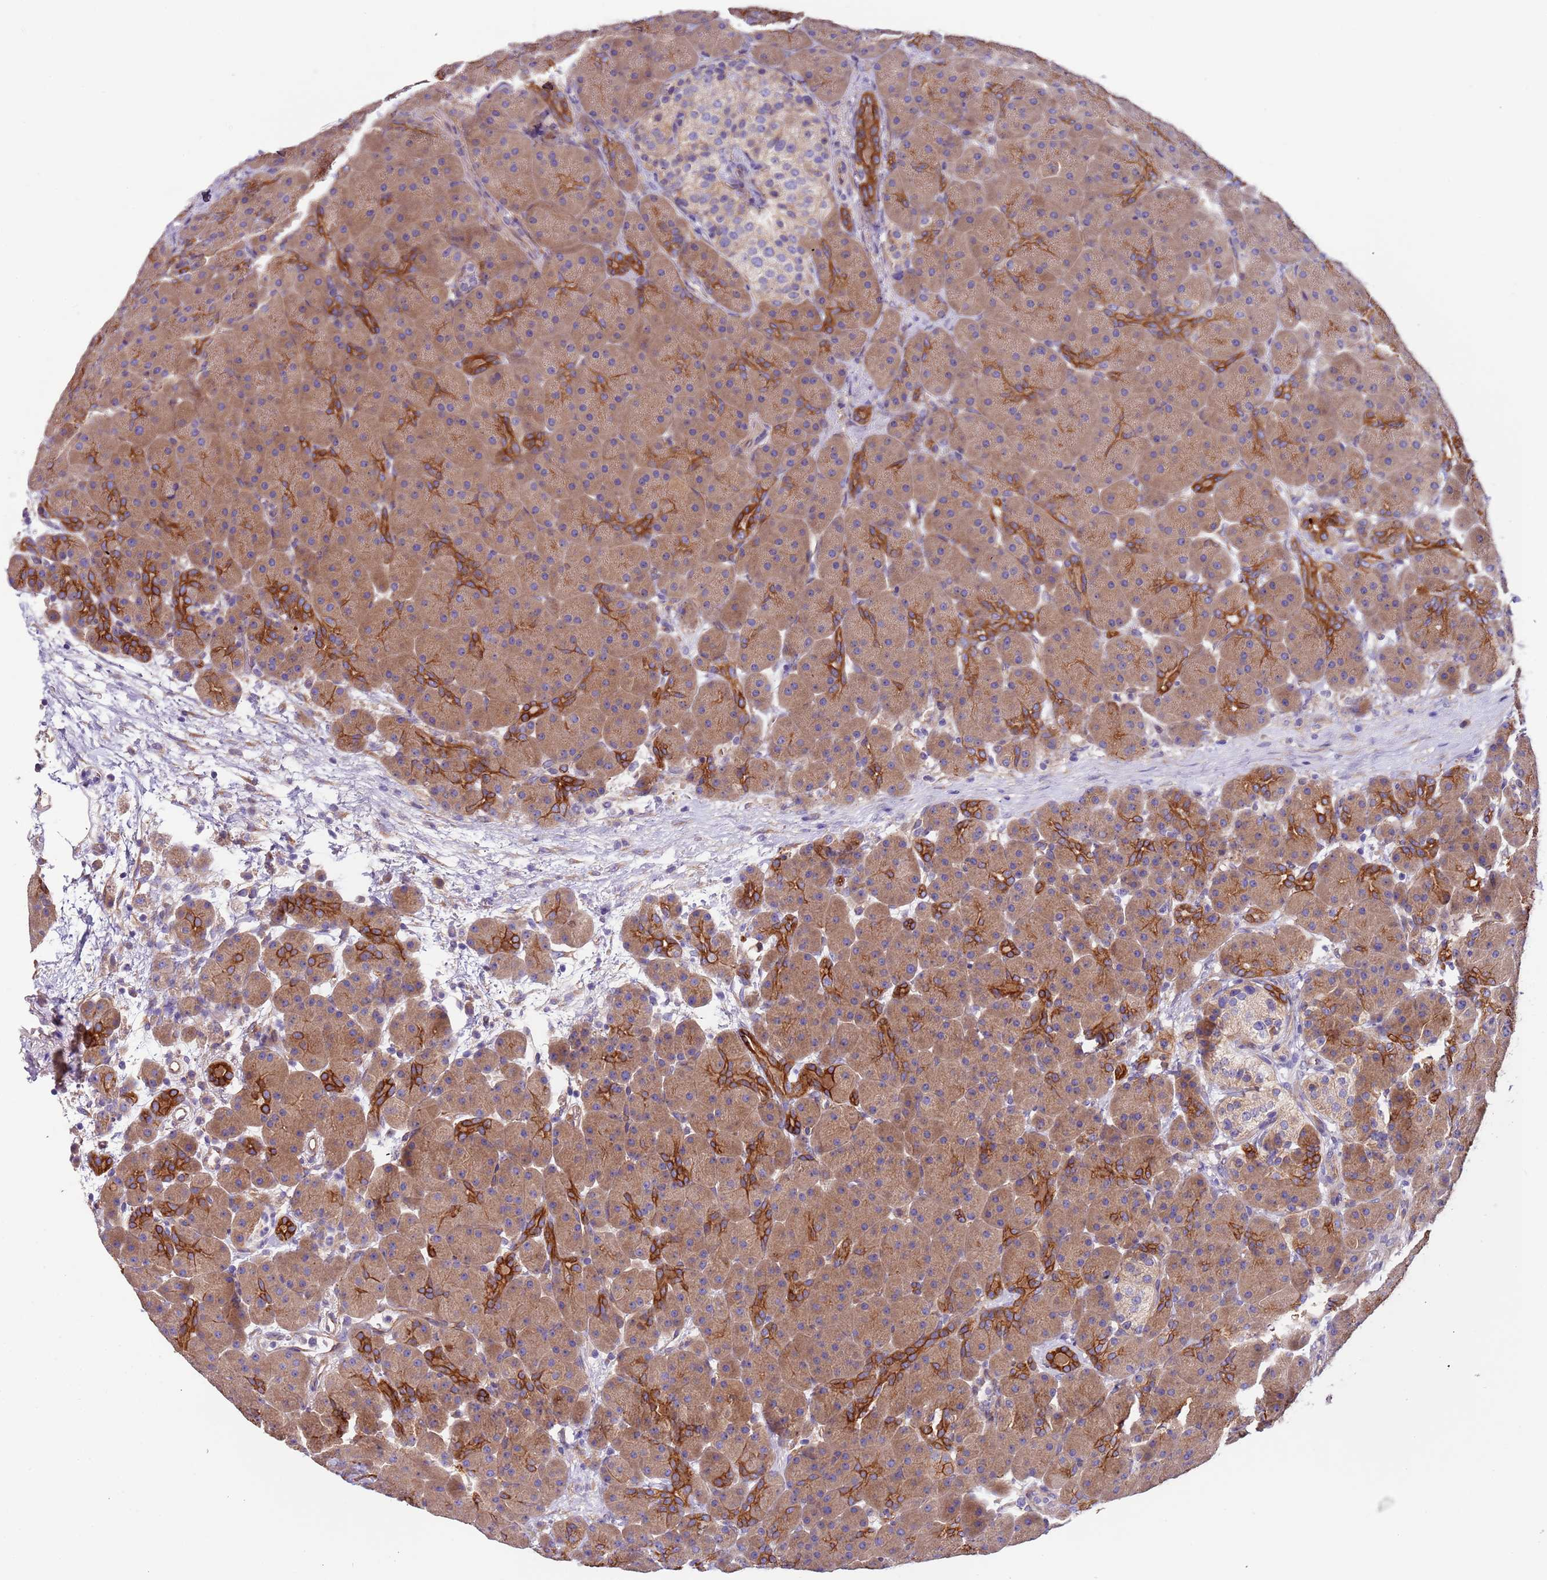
{"staining": {"intensity": "strong", "quantity": "25%-75%", "location": "cytoplasmic/membranous"}, "tissue": "pancreas", "cell_type": "Exocrine glandular cells", "image_type": "normal", "snomed": [{"axis": "morphology", "description": "Normal tissue, NOS"}, {"axis": "topography", "description": "Pancreas"}], "caption": "Immunohistochemistry photomicrograph of benign pancreas: pancreas stained using immunohistochemistry (IHC) exhibits high levels of strong protein expression localized specifically in the cytoplasmic/membranous of exocrine glandular cells, appearing as a cytoplasmic/membranous brown color.", "gene": "LAMB4", "patient": {"sex": "male", "age": 66}}